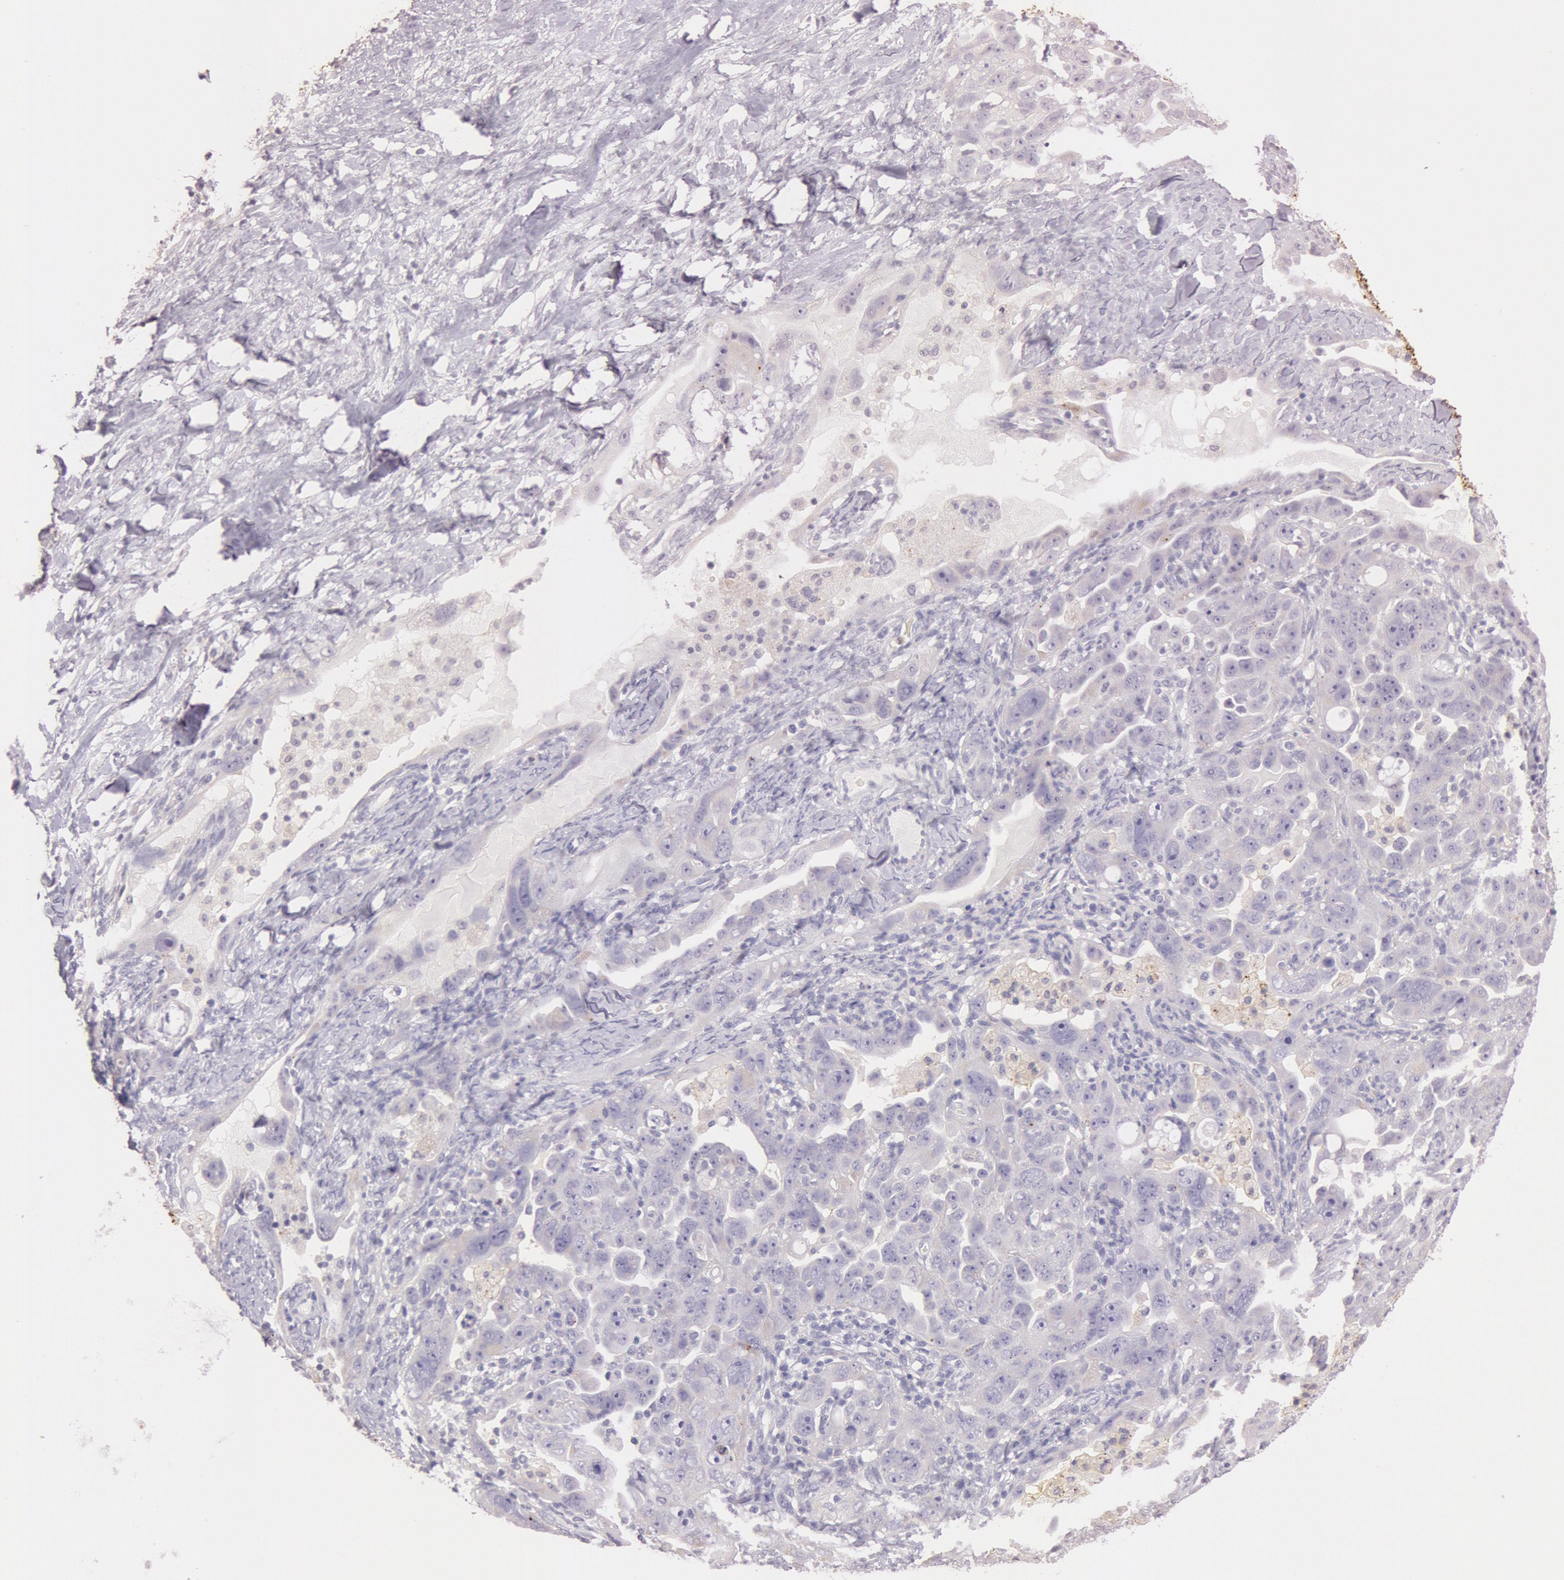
{"staining": {"intensity": "negative", "quantity": "none", "location": "none"}, "tissue": "ovarian cancer", "cell_type": "Tumor cells", "image_type": "cancer", "snomed": [{"axis": "morphology", "description": "Cystadenocarcinoma, serous, NOS"}, {"axis": "topography", "description": "Ovary"}], "caption": "Micrograph shows no protein staining in tumor cells of ovarian cancer tissue.", "gene": "KDM6A", "patient": {"sex": "female", "age": 66}}